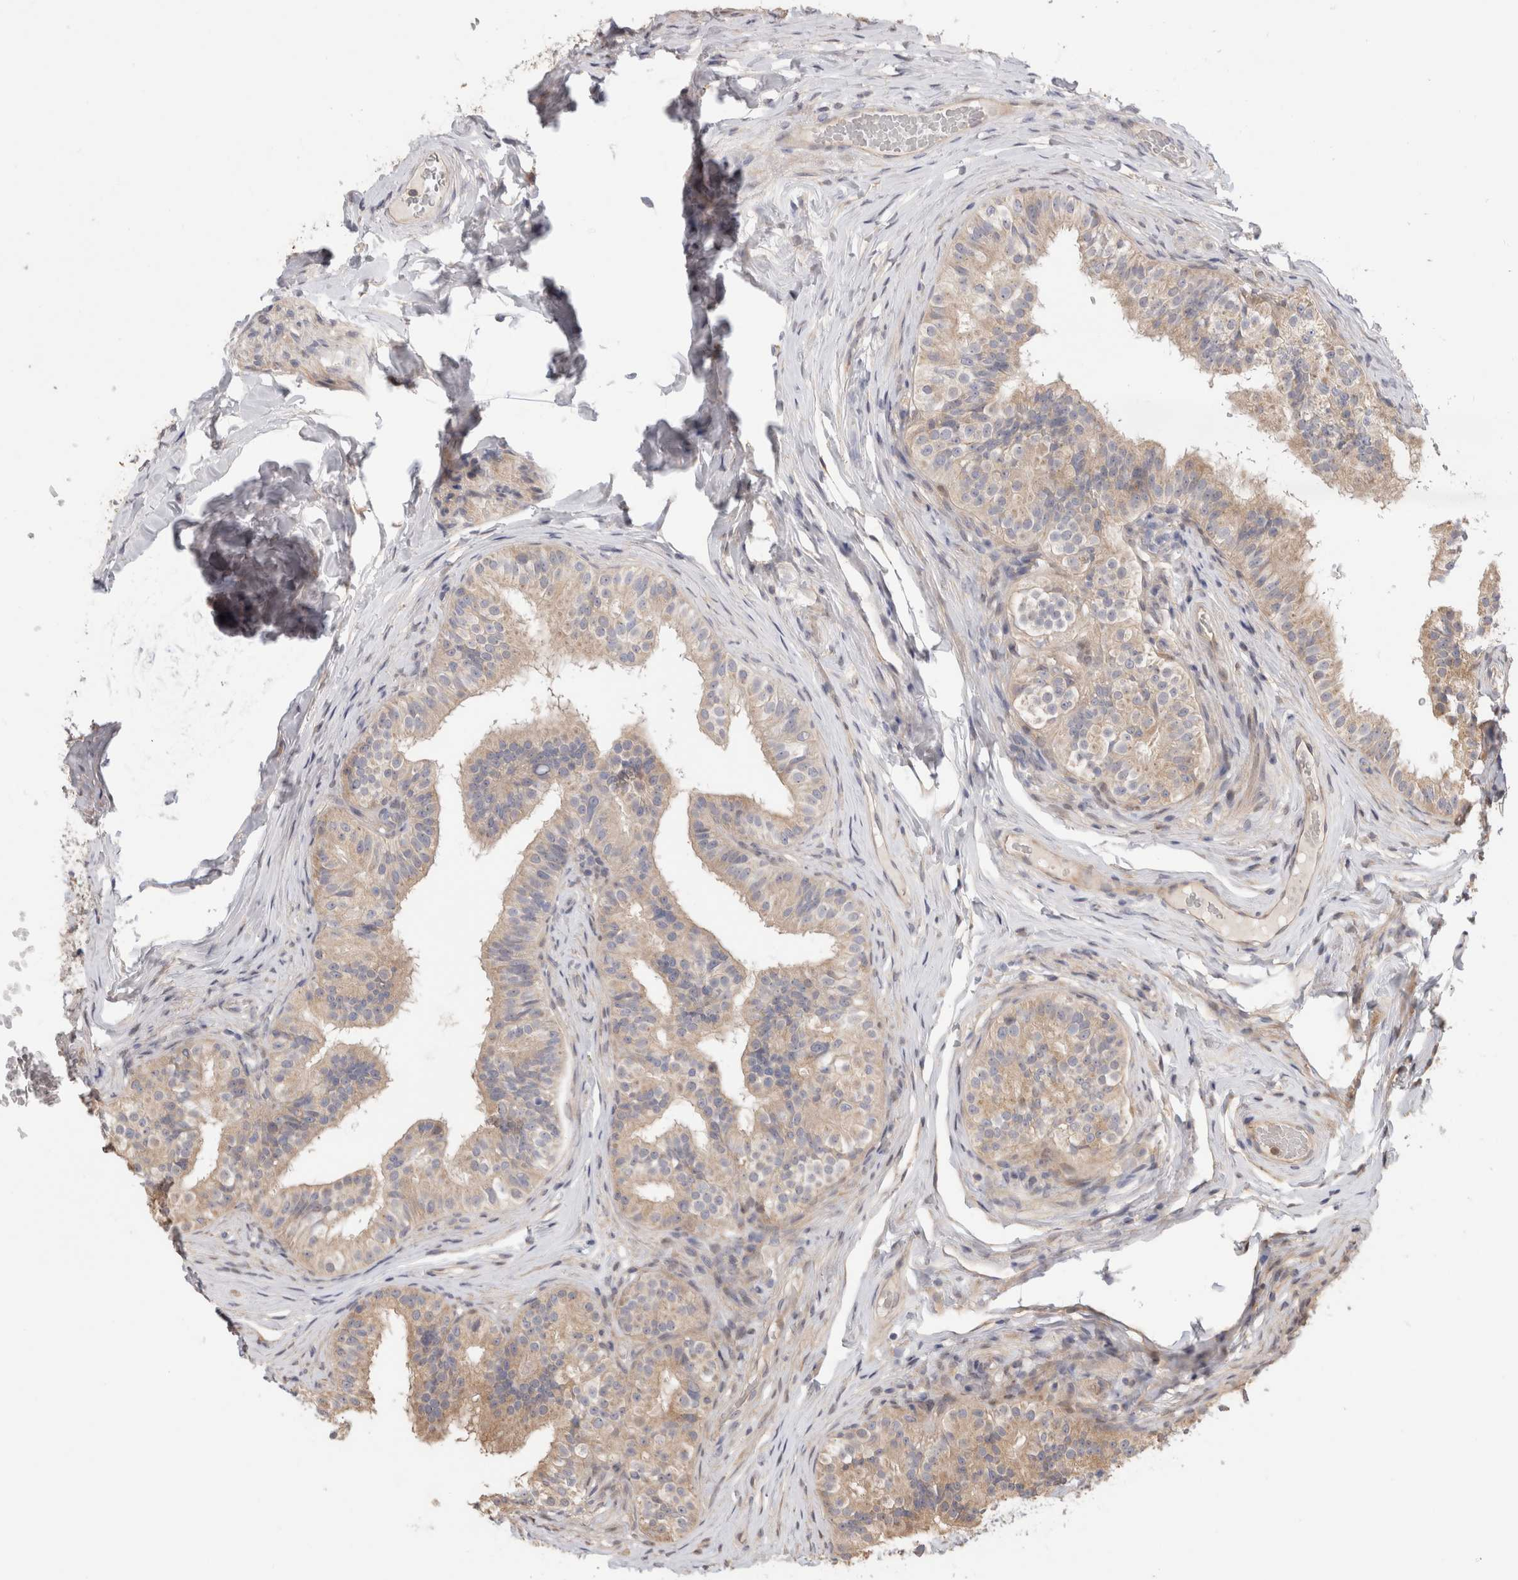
{"staining": {"intensity": "weak", "quantity": "25%-75%", "location": "cytoplasmic/membranous"}, "tissue": "epididymis", "cell_type": "Glandular cells", "image_type": "normal", "snomed": [{"axis": "morphology", "description": "Normal tissue, NOS"}, {"axis": "topography", "description": "Epididymis"}], "caption": "Immunohistochemical staining of benign human epididymis displays low levels of weak cytoplasmic/membranous positivity in approximately 25%-75% of glandular cells.", "gene": "PGM1", "patient": {"sex": "male", "age": 49}}